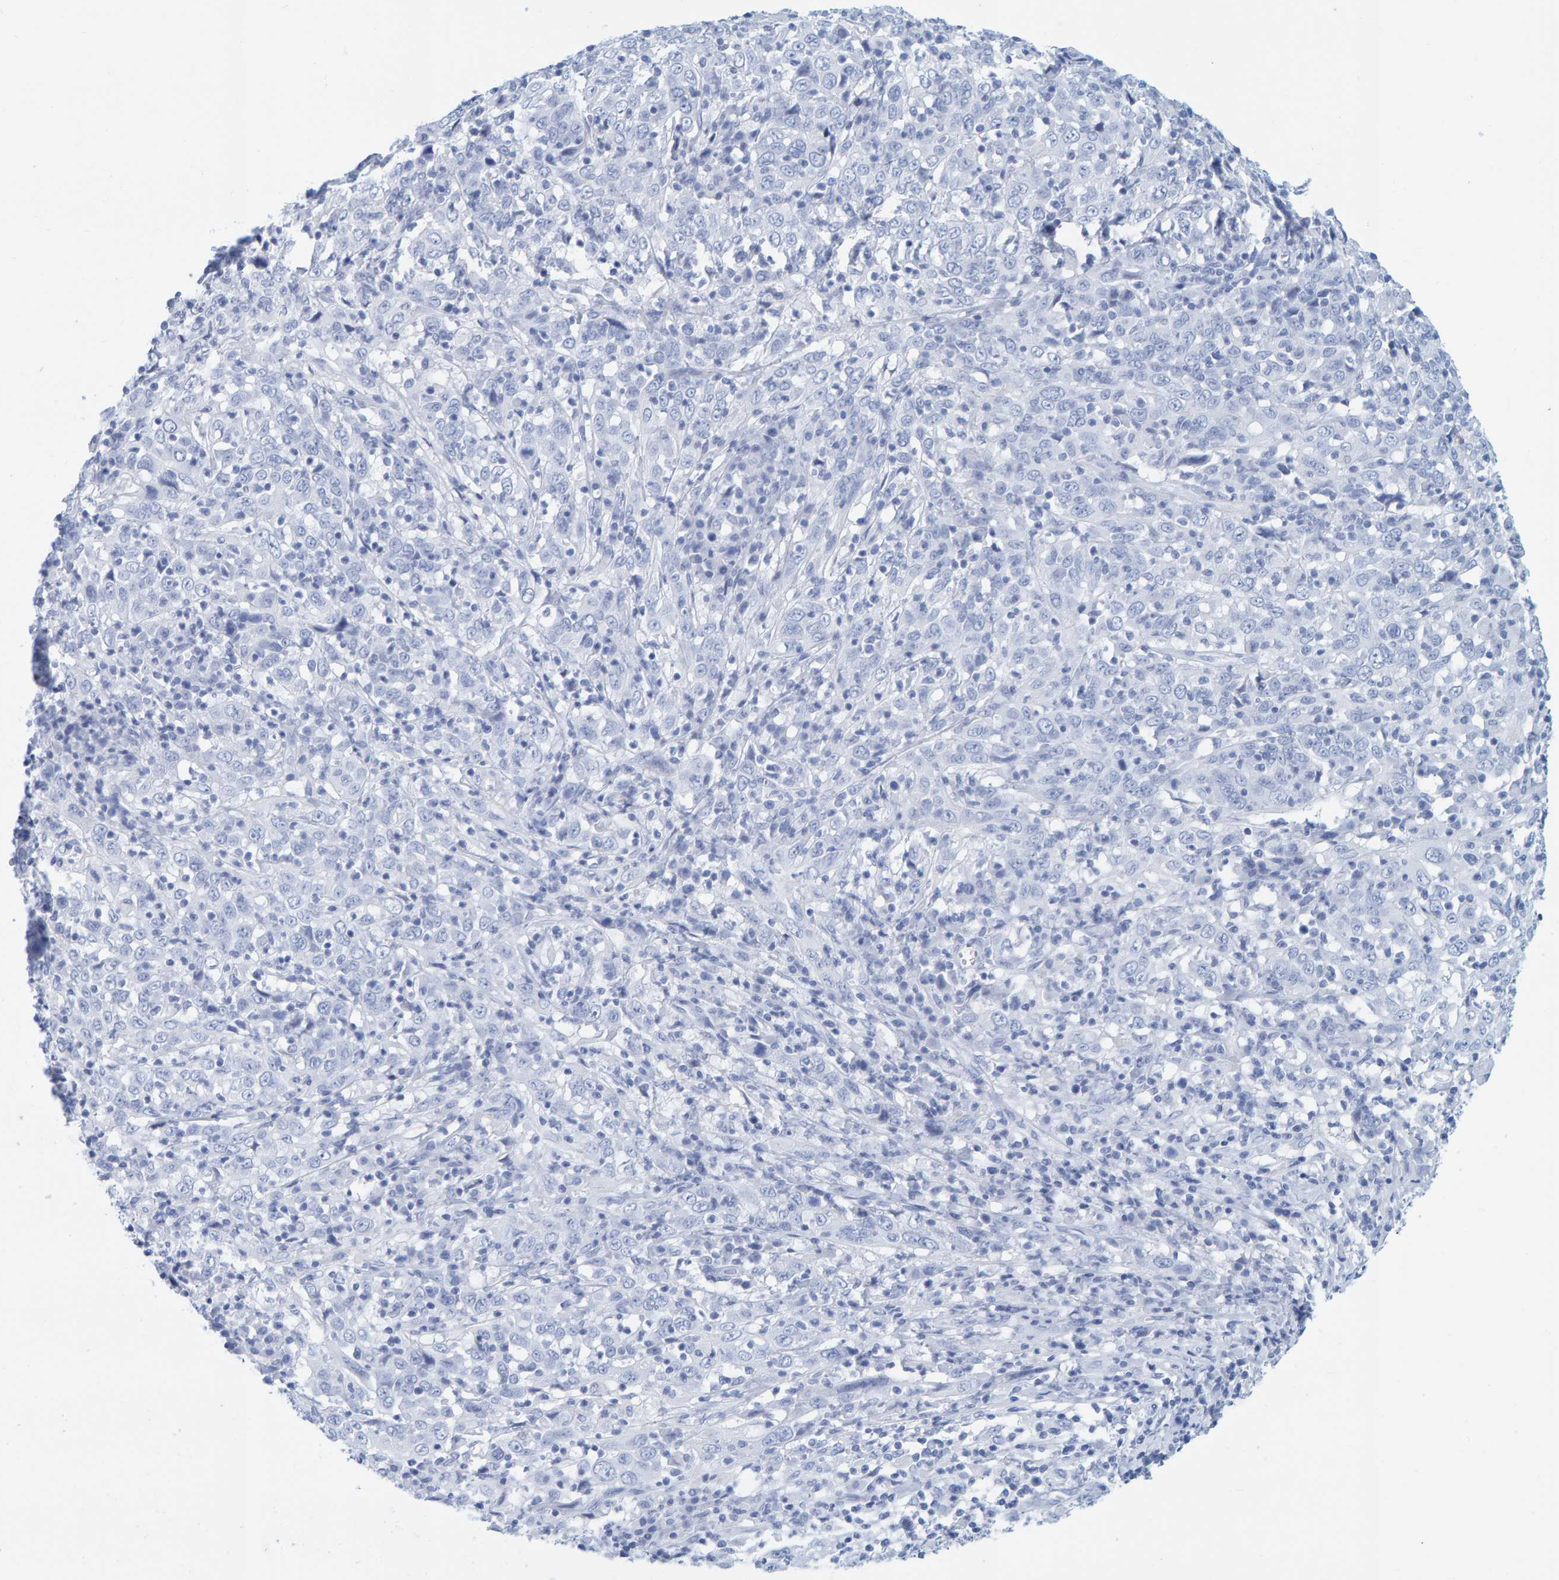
{"staining": {"intensity": "negative", "quantity": "none", "location": "none"}, "tissue": "cervical cancer", "cell_type": "Tumor cells", "image_type": "cancer", "snomed": [{"axis": "morphology", "description": "Squamous cell carcinoma, NOS"}, {"axis": "topography", "description": "Cervix"}], "caption": "DAB immunohistochemical staining of squamous cell carcinoma (cervical) exhibits no significant positivity in tumor cells. (Stains: DAB immunohistochemistry with hematoxylin counter stain, Microscopy: brightfield microscopy at high magnification).", "gene": "SFTPC", "patient": {"sex": "female", "age": 46}}